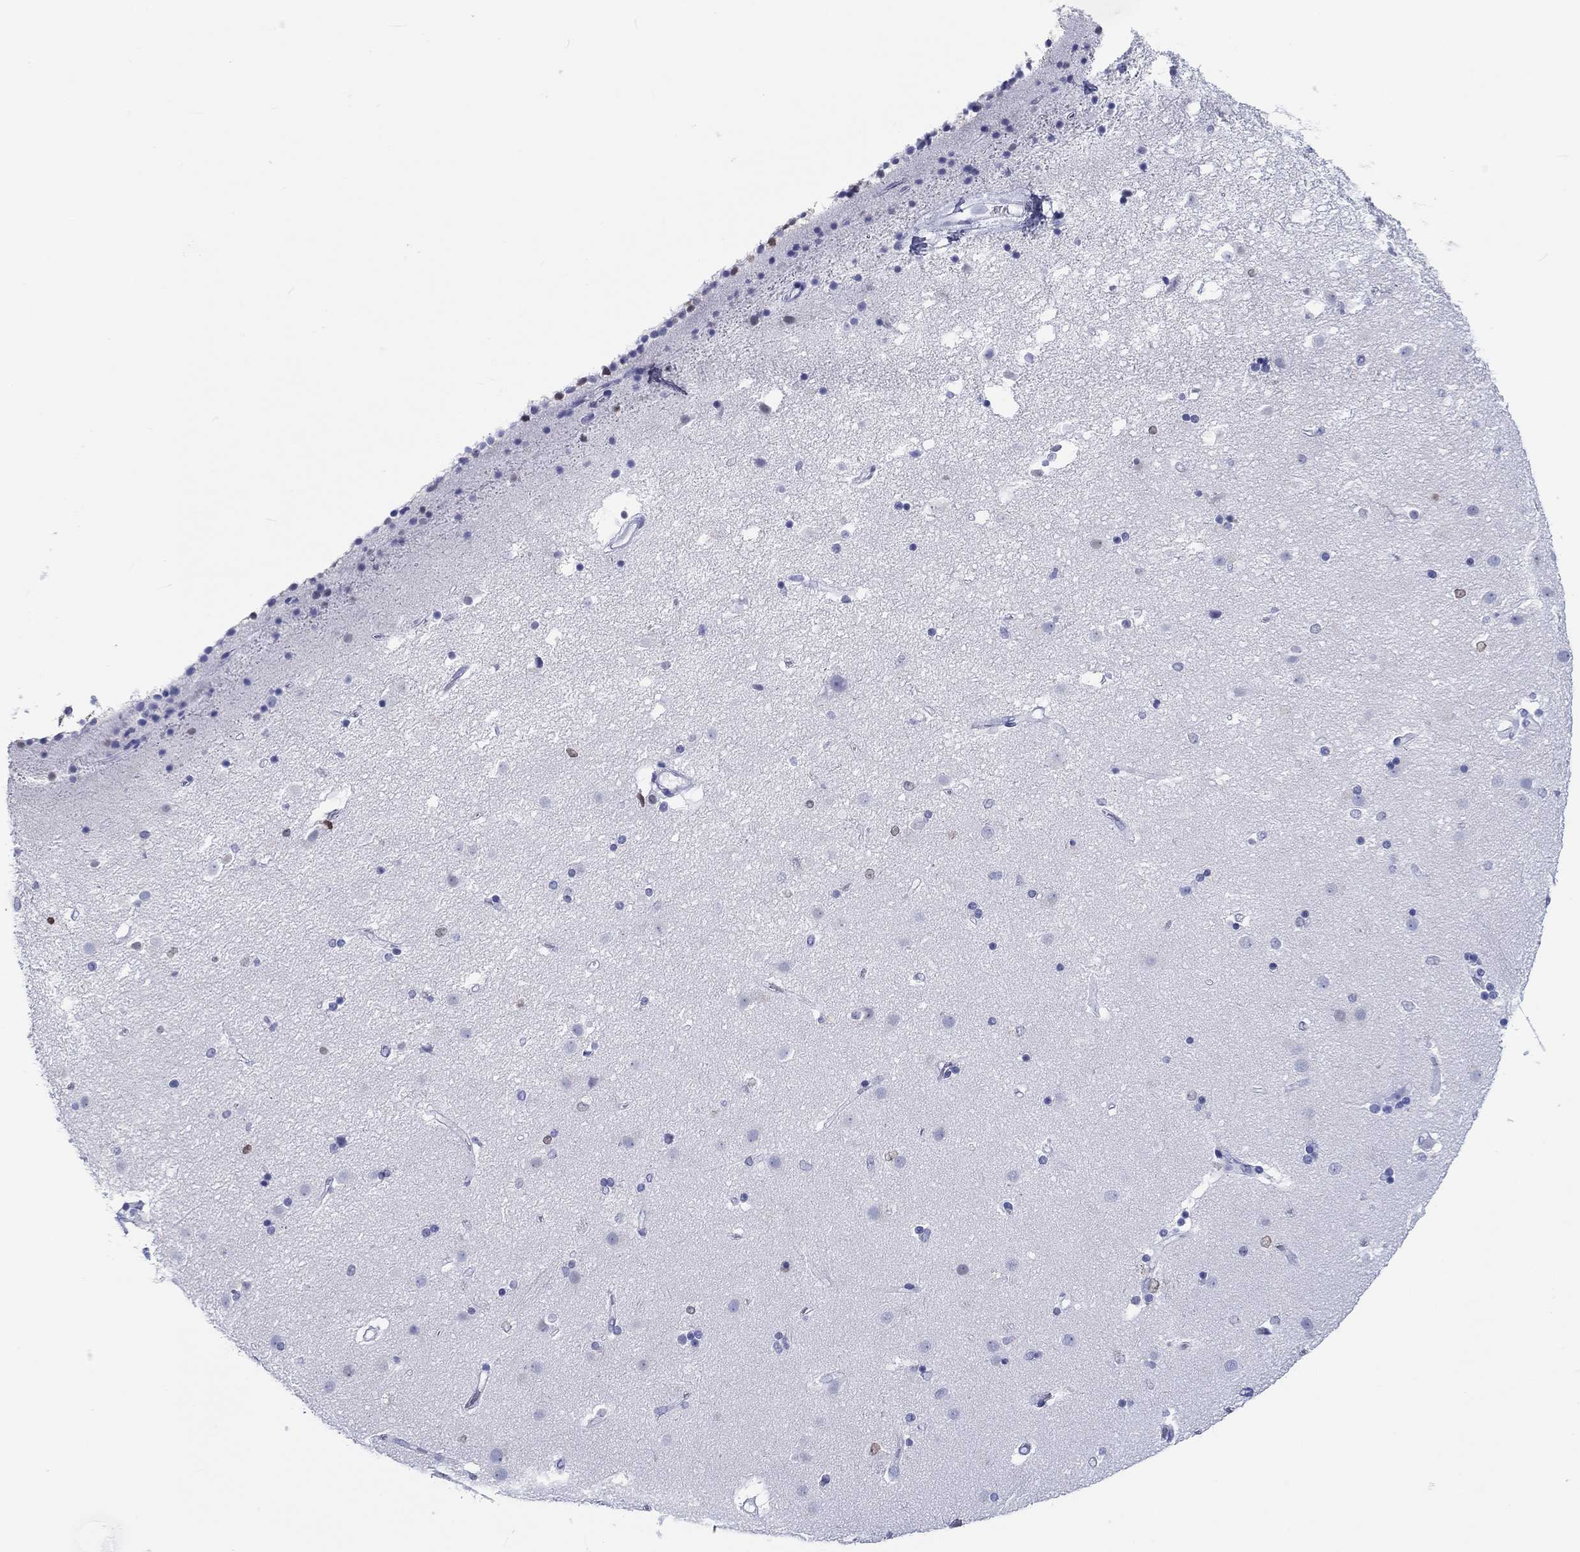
{"staining": {"intensity": "weak", "quantity": "<25%", "location": "nuclear"}, "tissue": "caudate", "cell_type": "Glial cells", "image_type": "normal", "snomed": [{"axis": "morphology", "description": "Normal tissue, NOS"}, {"axis": "topography", "description": "Lateral ventricle wall"}], "caption": "Glial cells show no significant protein expression in normal caudate. (DAB IHC visualized using brightfield microscopy, high magnification).", "gene": "H1", "patient": {"sex": "female", "age": 71}}